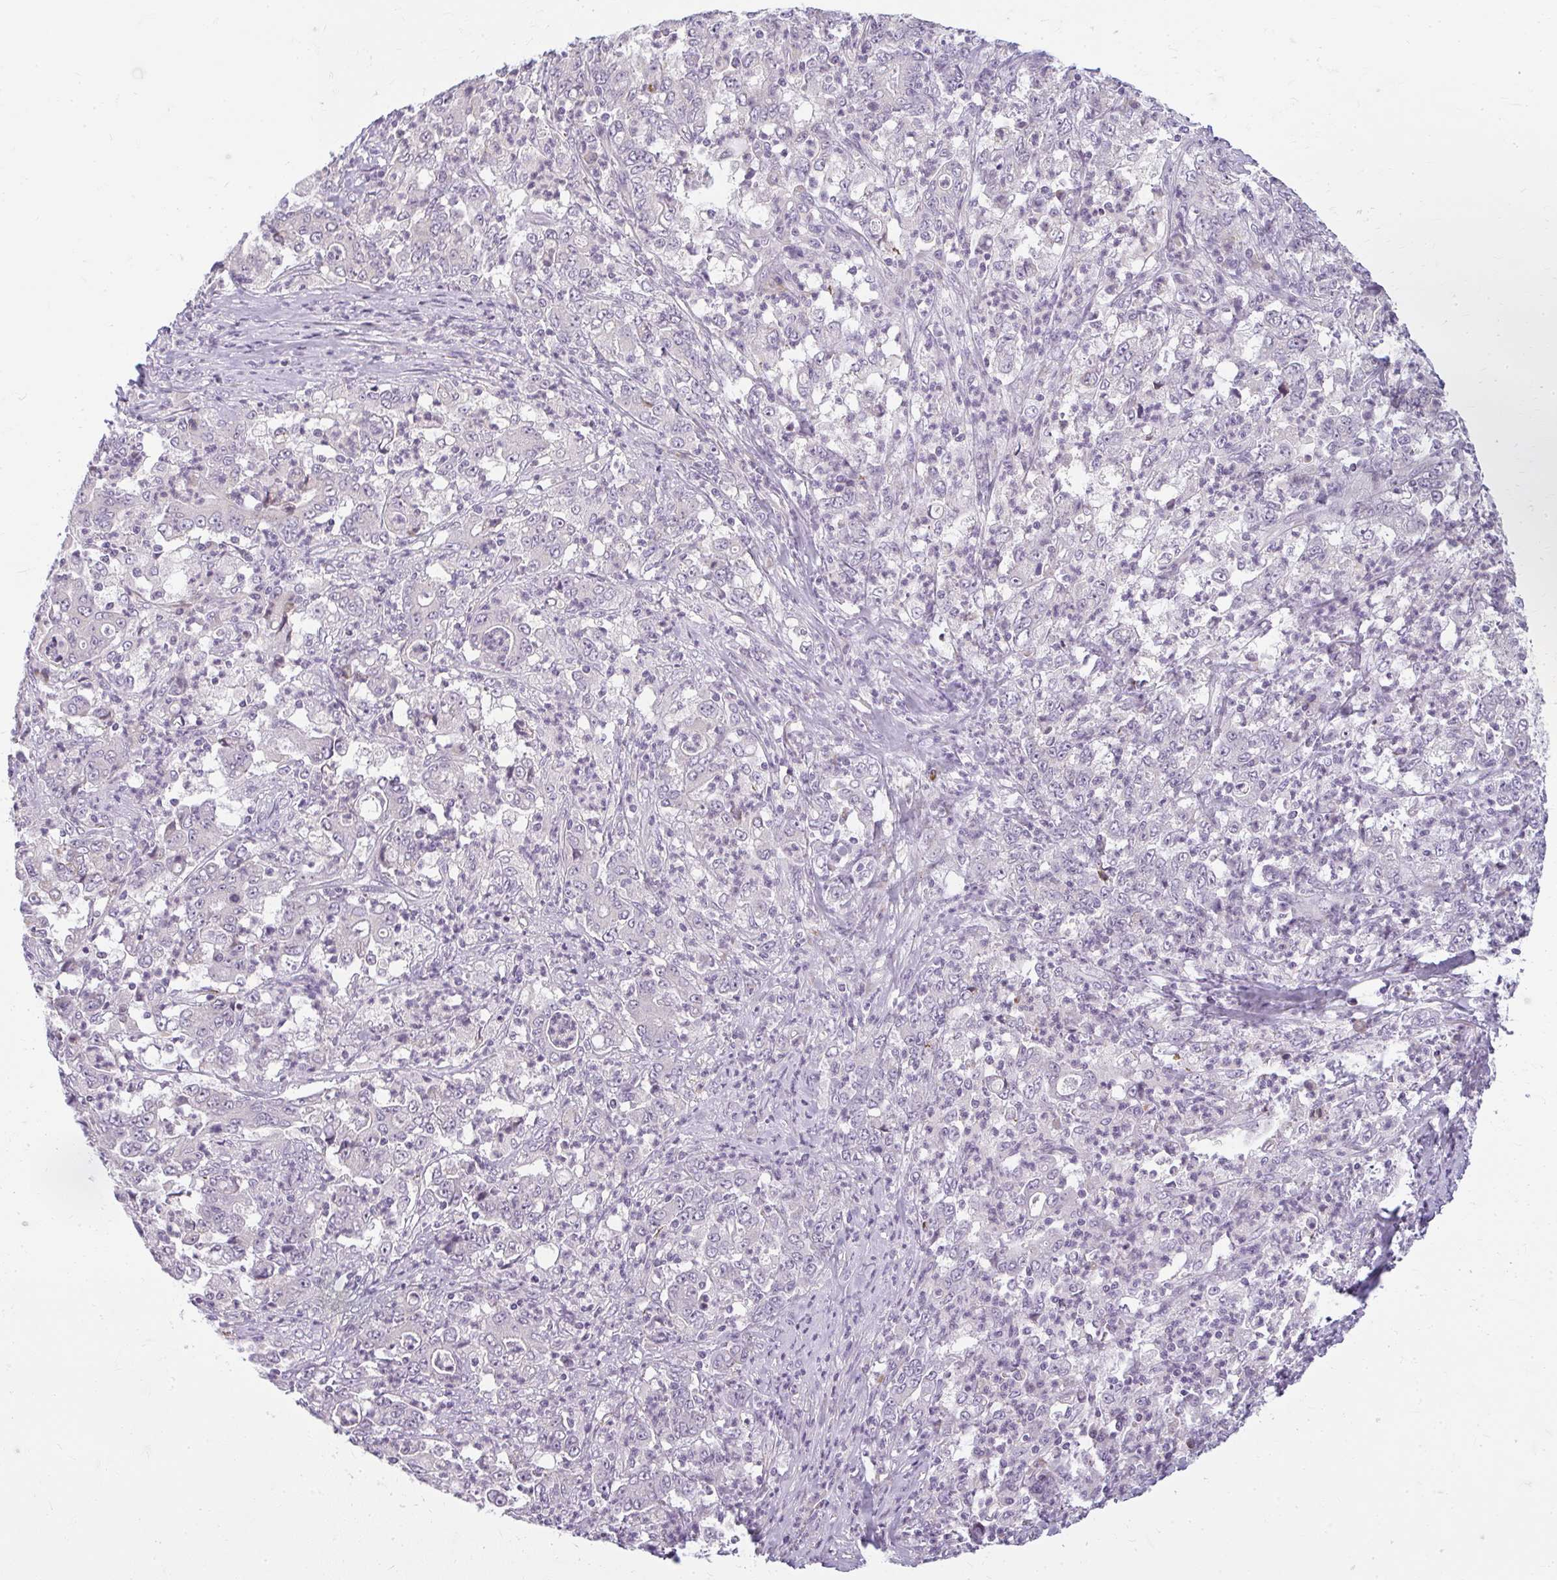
{"staining": {"intensity": "negative", "quantity": "none", "location": "none"}, "tissue": "stomach cancer", "cell_type": "Tumor cells", "image_type": "cancer", "snomed": [{"axis": "morphology", "description": "Adenocarcinoma, NOS"}, {"axis": "topography", "description": "Stomach, lower"}], "caption": "The image reveals no staining of tumor cells in adenocarcinoma (stomach).", "gene": "ZFYVE26", "patient": {"sex": "female", "age": 71}}